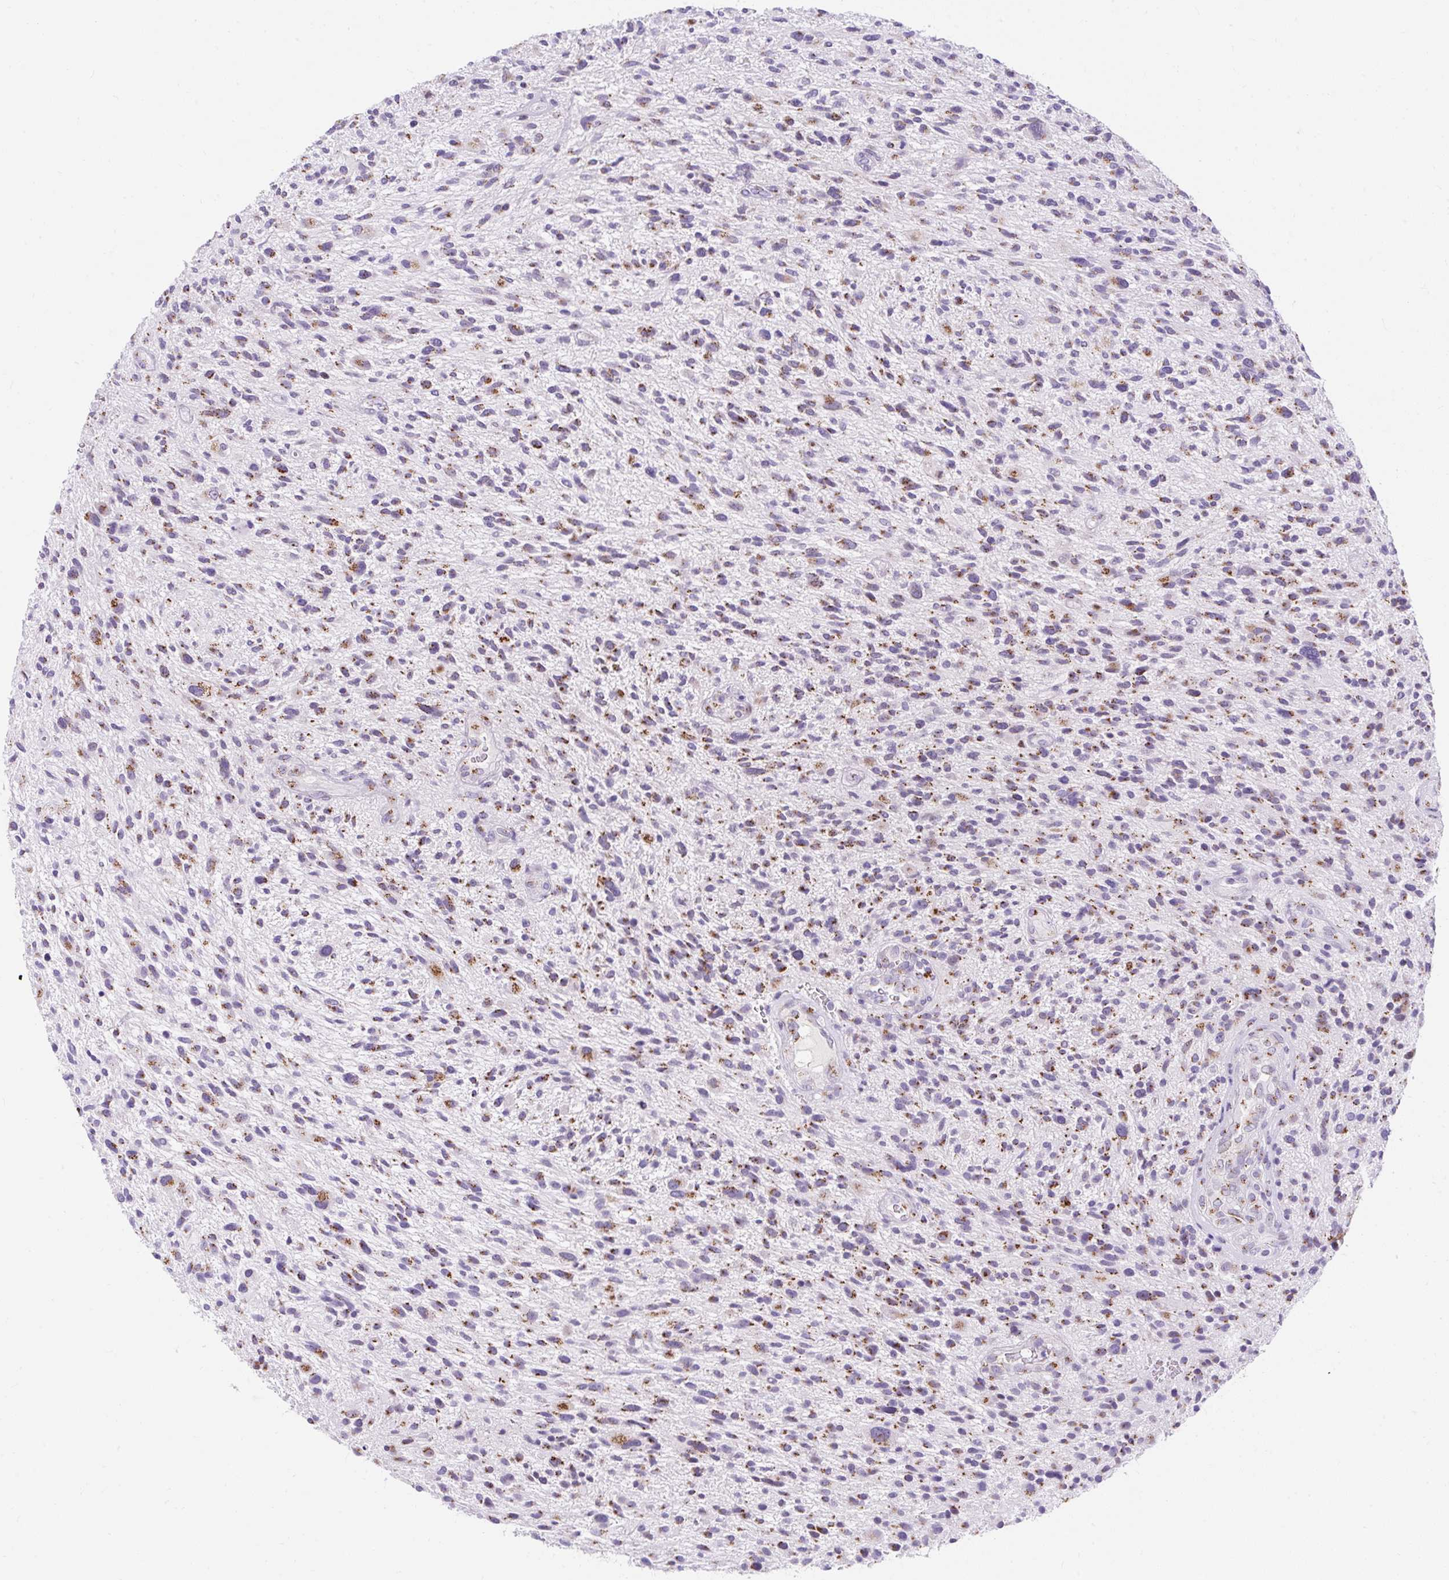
{"staining": {"intensity": "moderate", "quantity": "25%-75%", "location": "cytoplasmic/membranous"}, "tissue": "glioma", "cell_type": "Tumor cells", "image_type": "cancer", "snomed": [{"axis": "morphology", "description": "Glioma, malignant, High grade"}, {"axis": "topography", "description": "Brain"}], "caption": "Protein expression analysis of human malignant glioma (high-grade) reveals moderate cytoplasmic/membranous expression in about 25%-75% of tumor cells.", "gene": "GOLGA8A", "patient": {"sex": "male", "age": 47}}